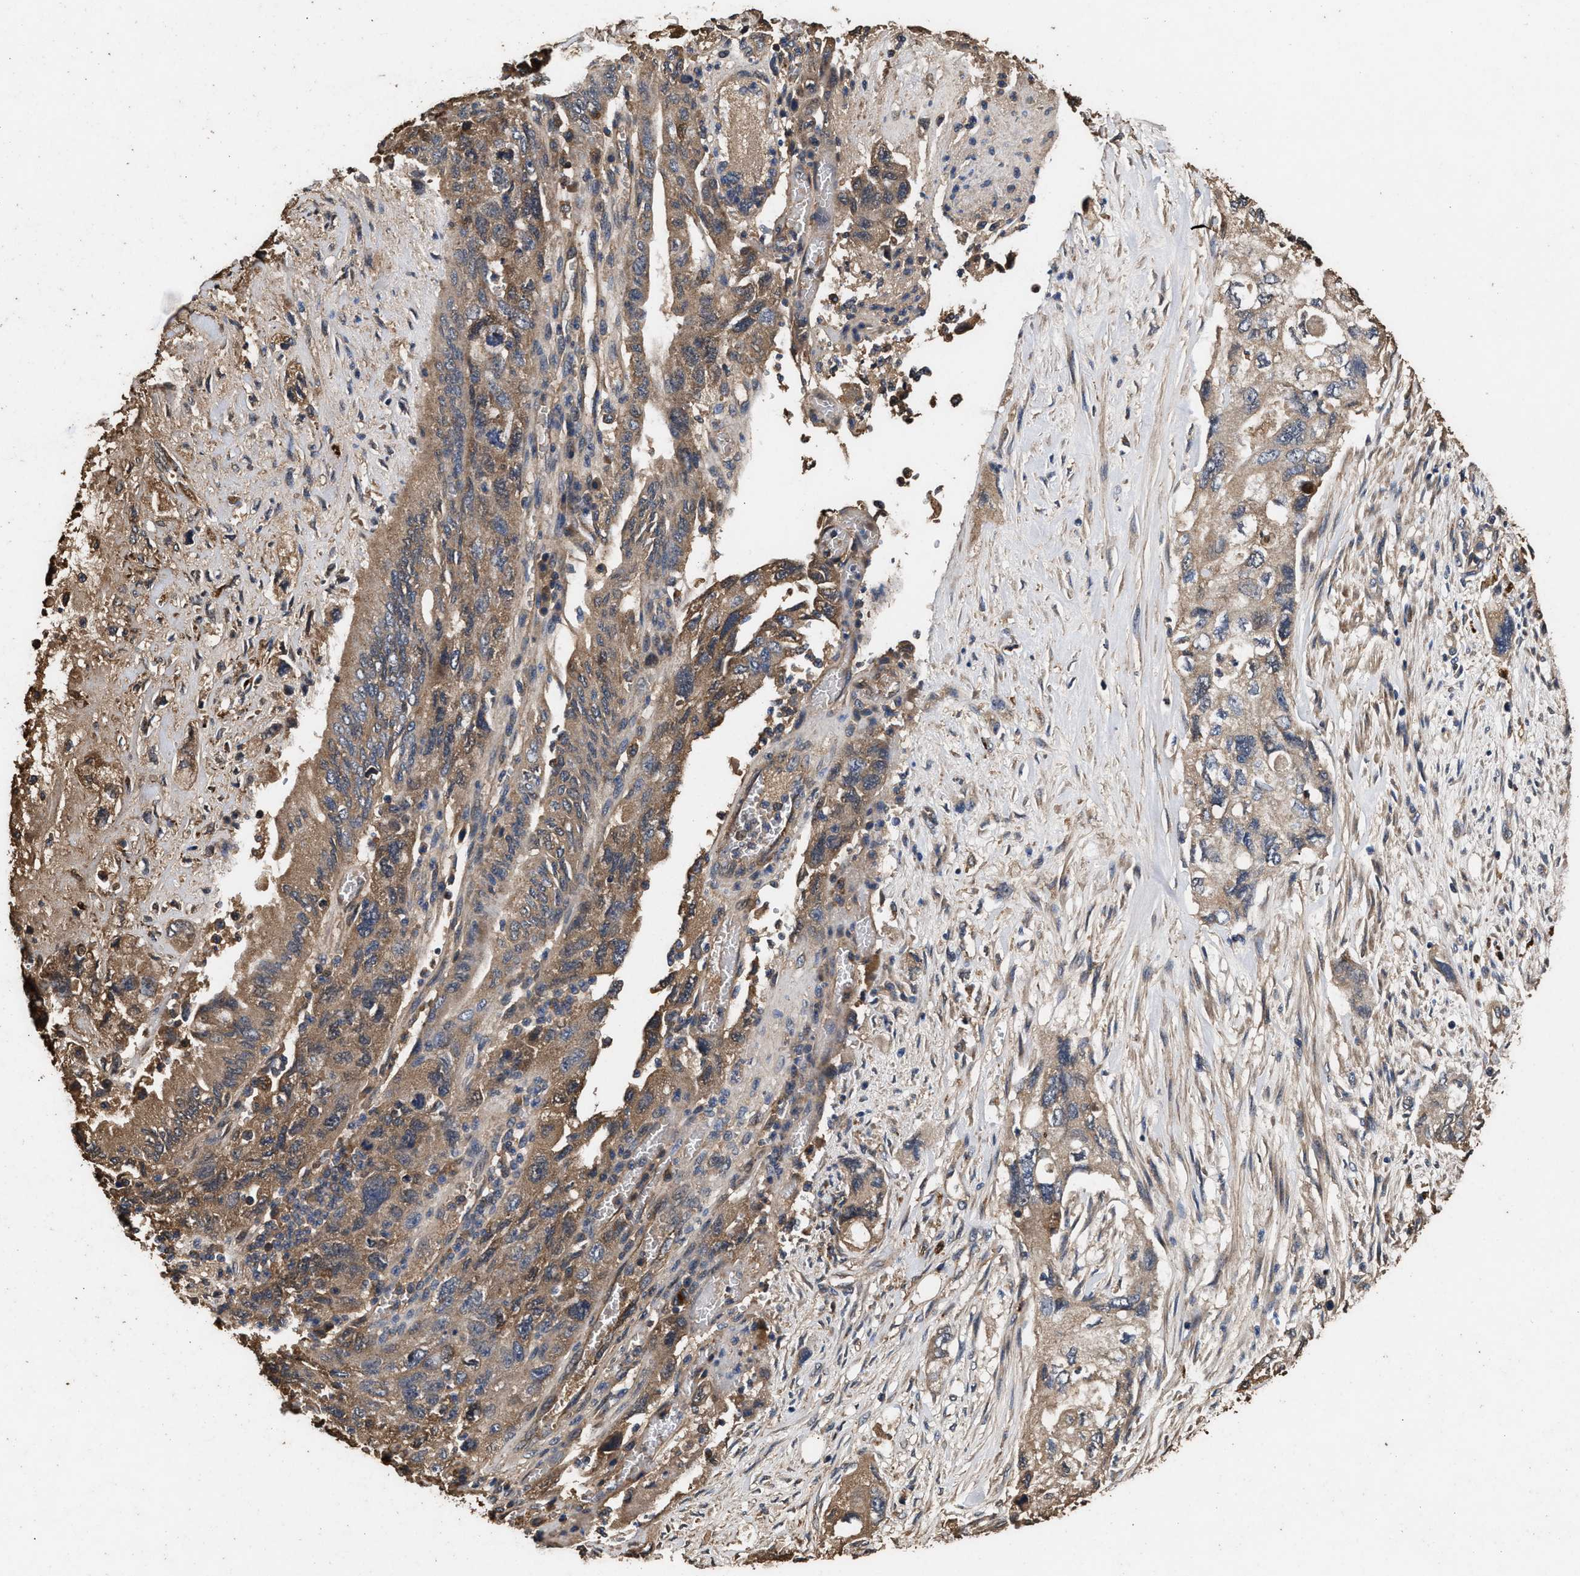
{"staining": {"intensity": "moderate", "quantity": ">75%", "location": "cytoplasmic/membranous"}, "tissue": "pancreatic cancer", "cell_type": "Tumor cells", "image_type": "cancer", "snomed": [{"axis": "morphology", "description": "Adenocarcinoma, NOS"}, {"axis": "topography", "description": "Pancreas"}], "caption": "This image exhibits immunohistochemistry staining of pancreatic cancer (adenocarcinoma), with medium moderate cytoplasmic/membranous positivity in approximately >75% of tumor cells.", "gene": "KYAT1", "patient": {"sex": "female", "age": 73}}